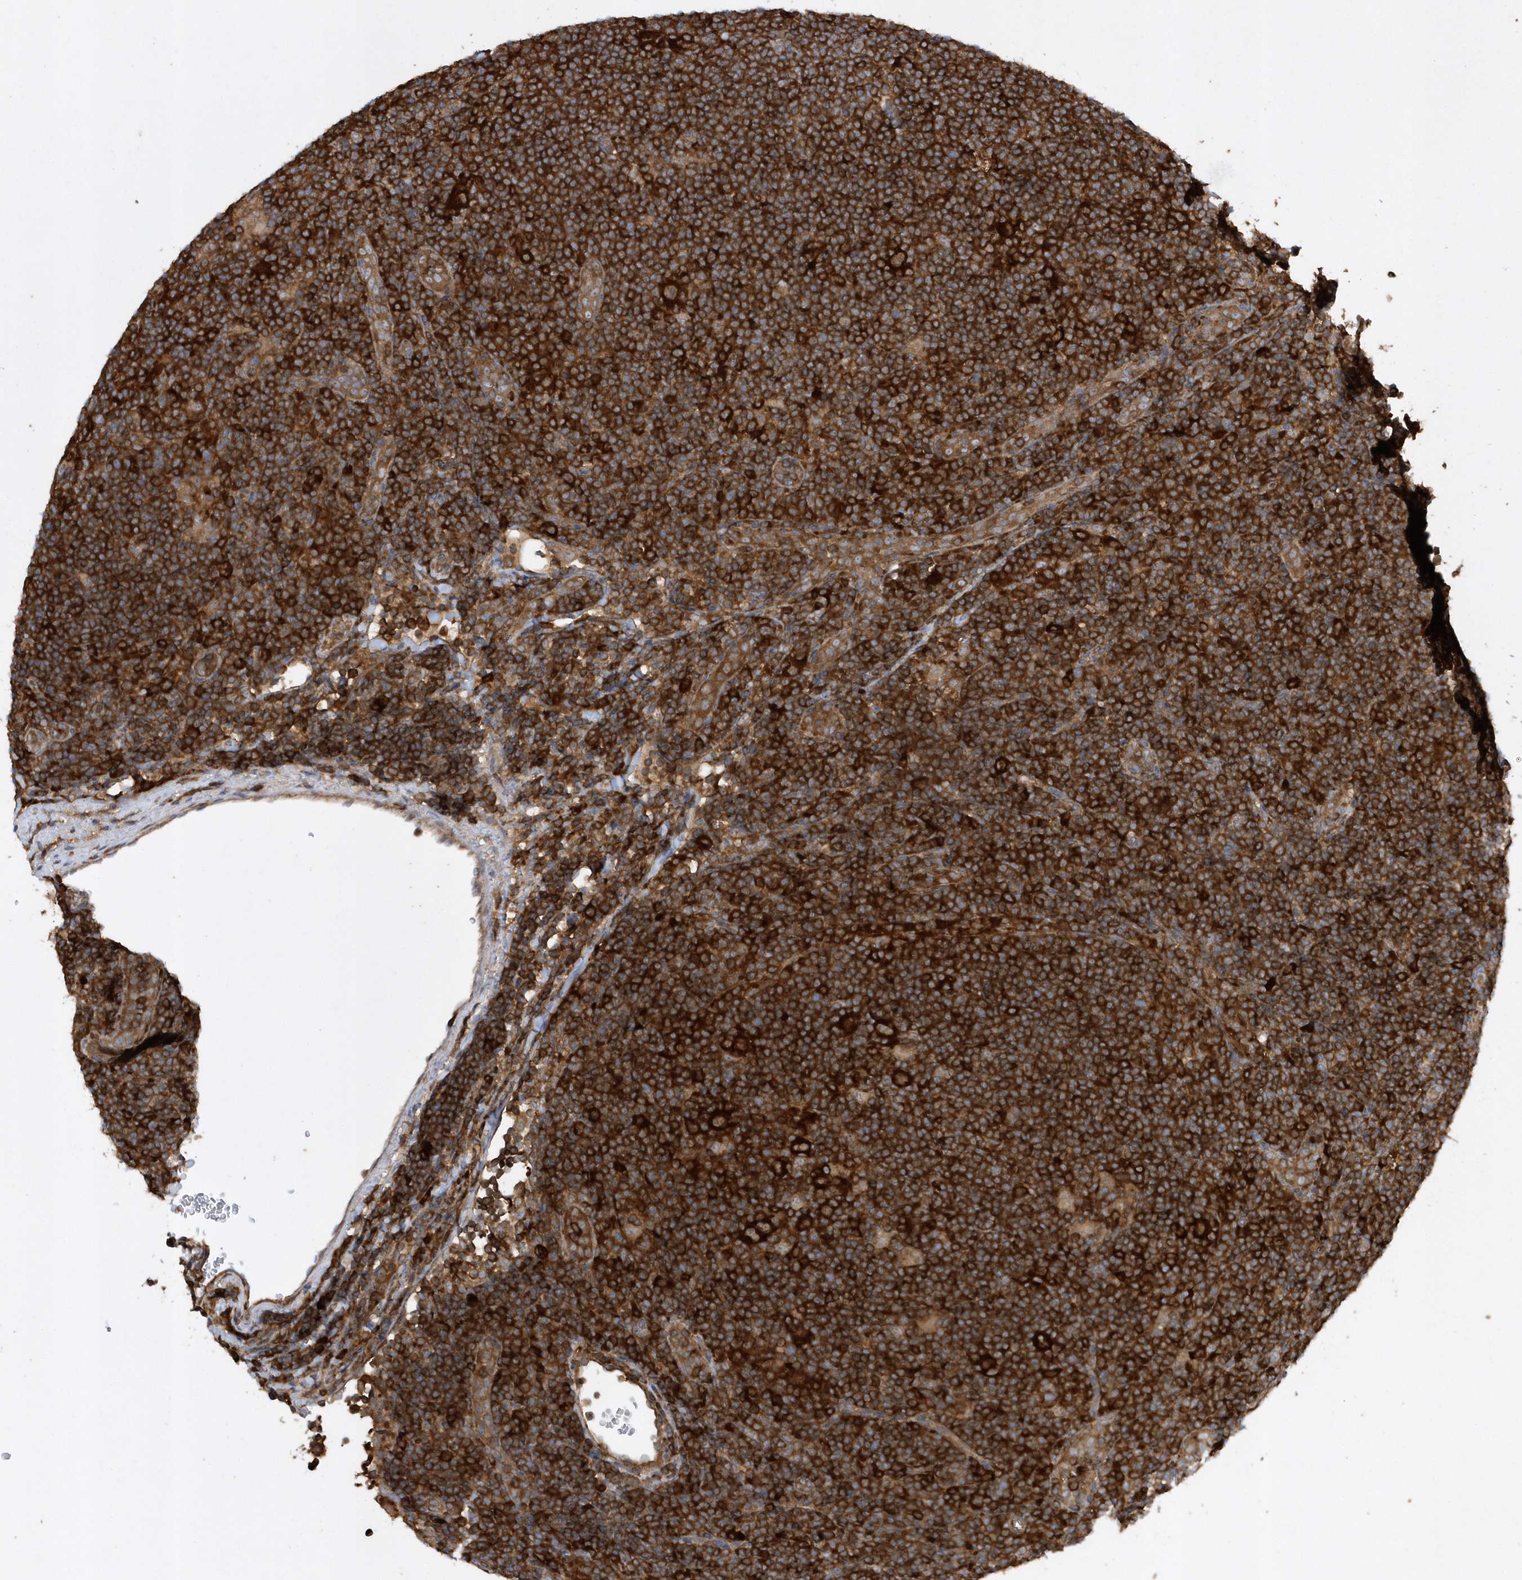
{"staining": {"intensity": "weak", "quantity": "25%-75%", "location": "cytoplasmic/membranous"}, "tissue": "lymphoma", "cell_type": "Tumor cells", "image_type": "cancer", "snomed": [{"axis": "morphology", "description": "Hodgkin's disease, NOS"}, {"axis": "topography", "description": "Lymph node"}], "caption": "Approximately 25%-75% of tumor cells in Hodgkin's disease show weak cytoplasmic/membranous protein staining as visualized by brown immunohistochemical staining.", "gene": "PAICS", "patient": {"sex": "female", "age": 57}}